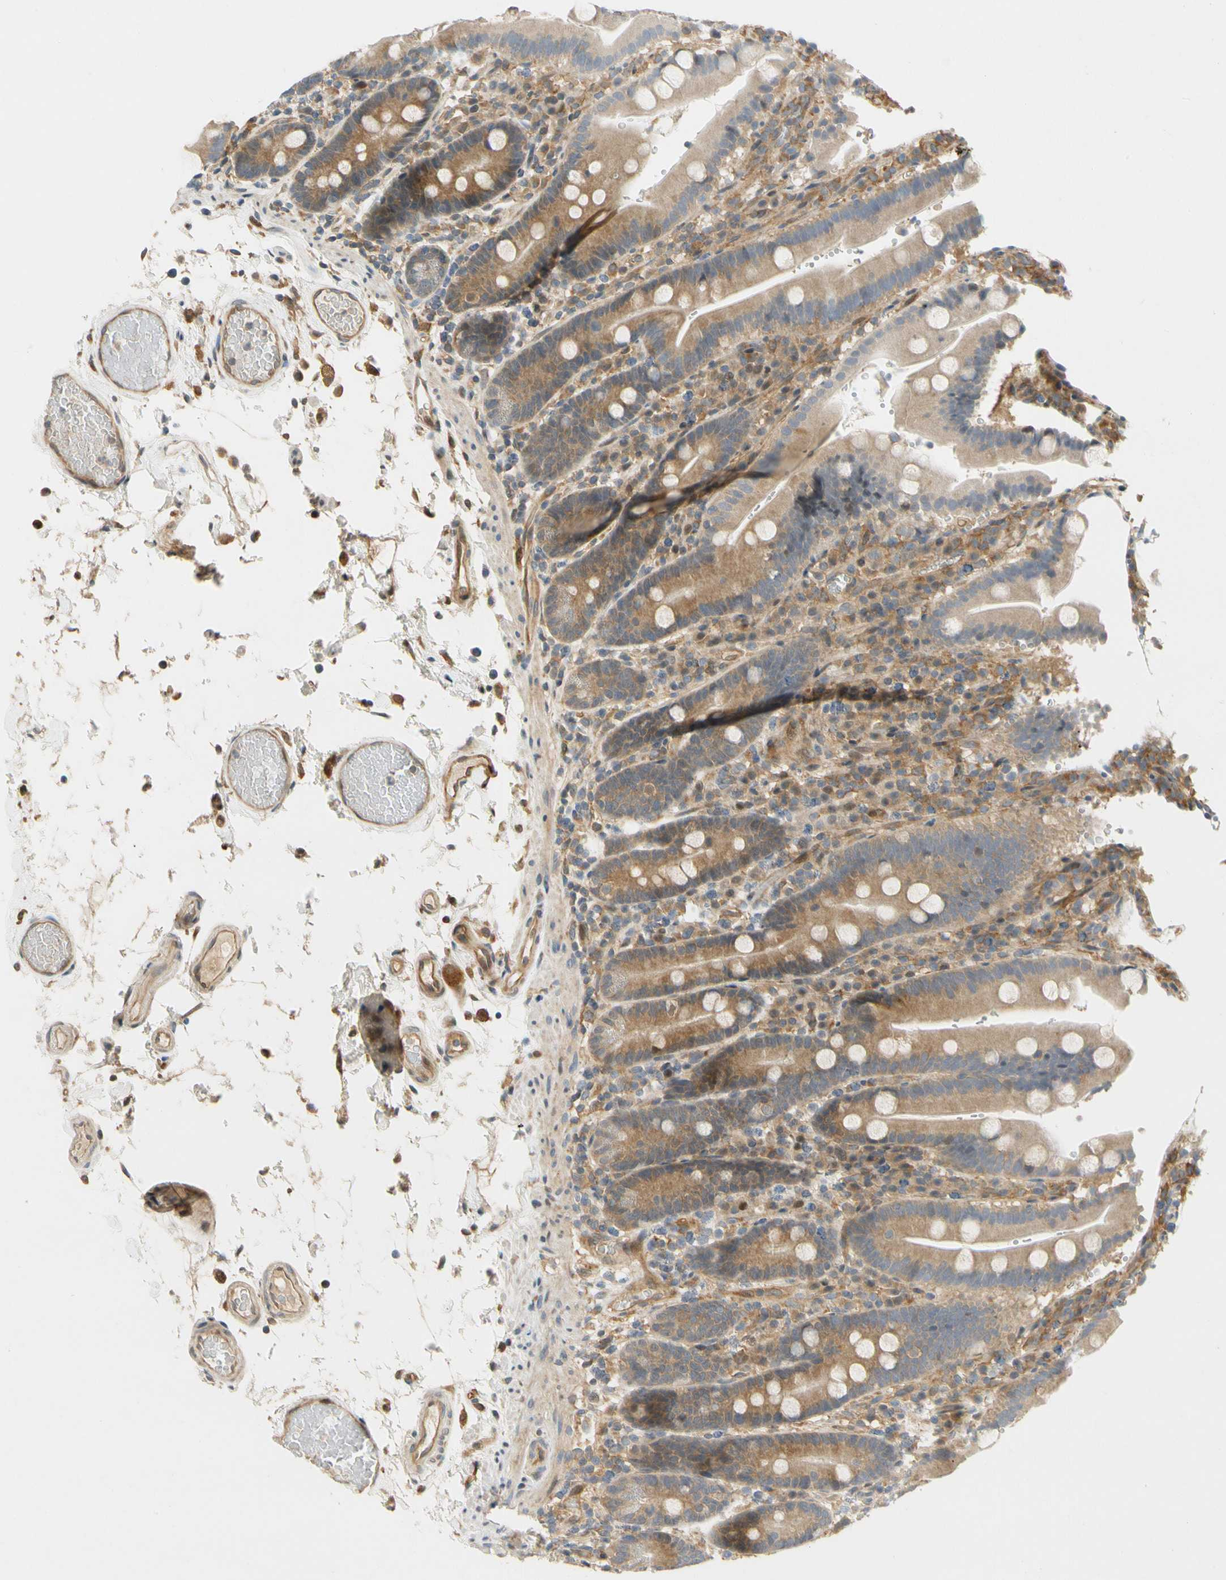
{"staining": {"intensity": "weak", "quantity": ">75%", "location": "cytoplasmic/membranous"}, "tissue": "duodenum", "cell_type": "Glandular cells", "image_type": "normal", "snomed": [{"axis": "morphology", "description": "Normal tissue, NOS"}, {"axis": "topography", "description": "Small intestine, NOS"}], "caption": "Duodenum stained for a protein (brown) reveals weak cytoplasmic/membranous positive expression in about >75% of glandular cells.", "gene": "GATD1", "patient": {"sex": "female", "age": 71}}